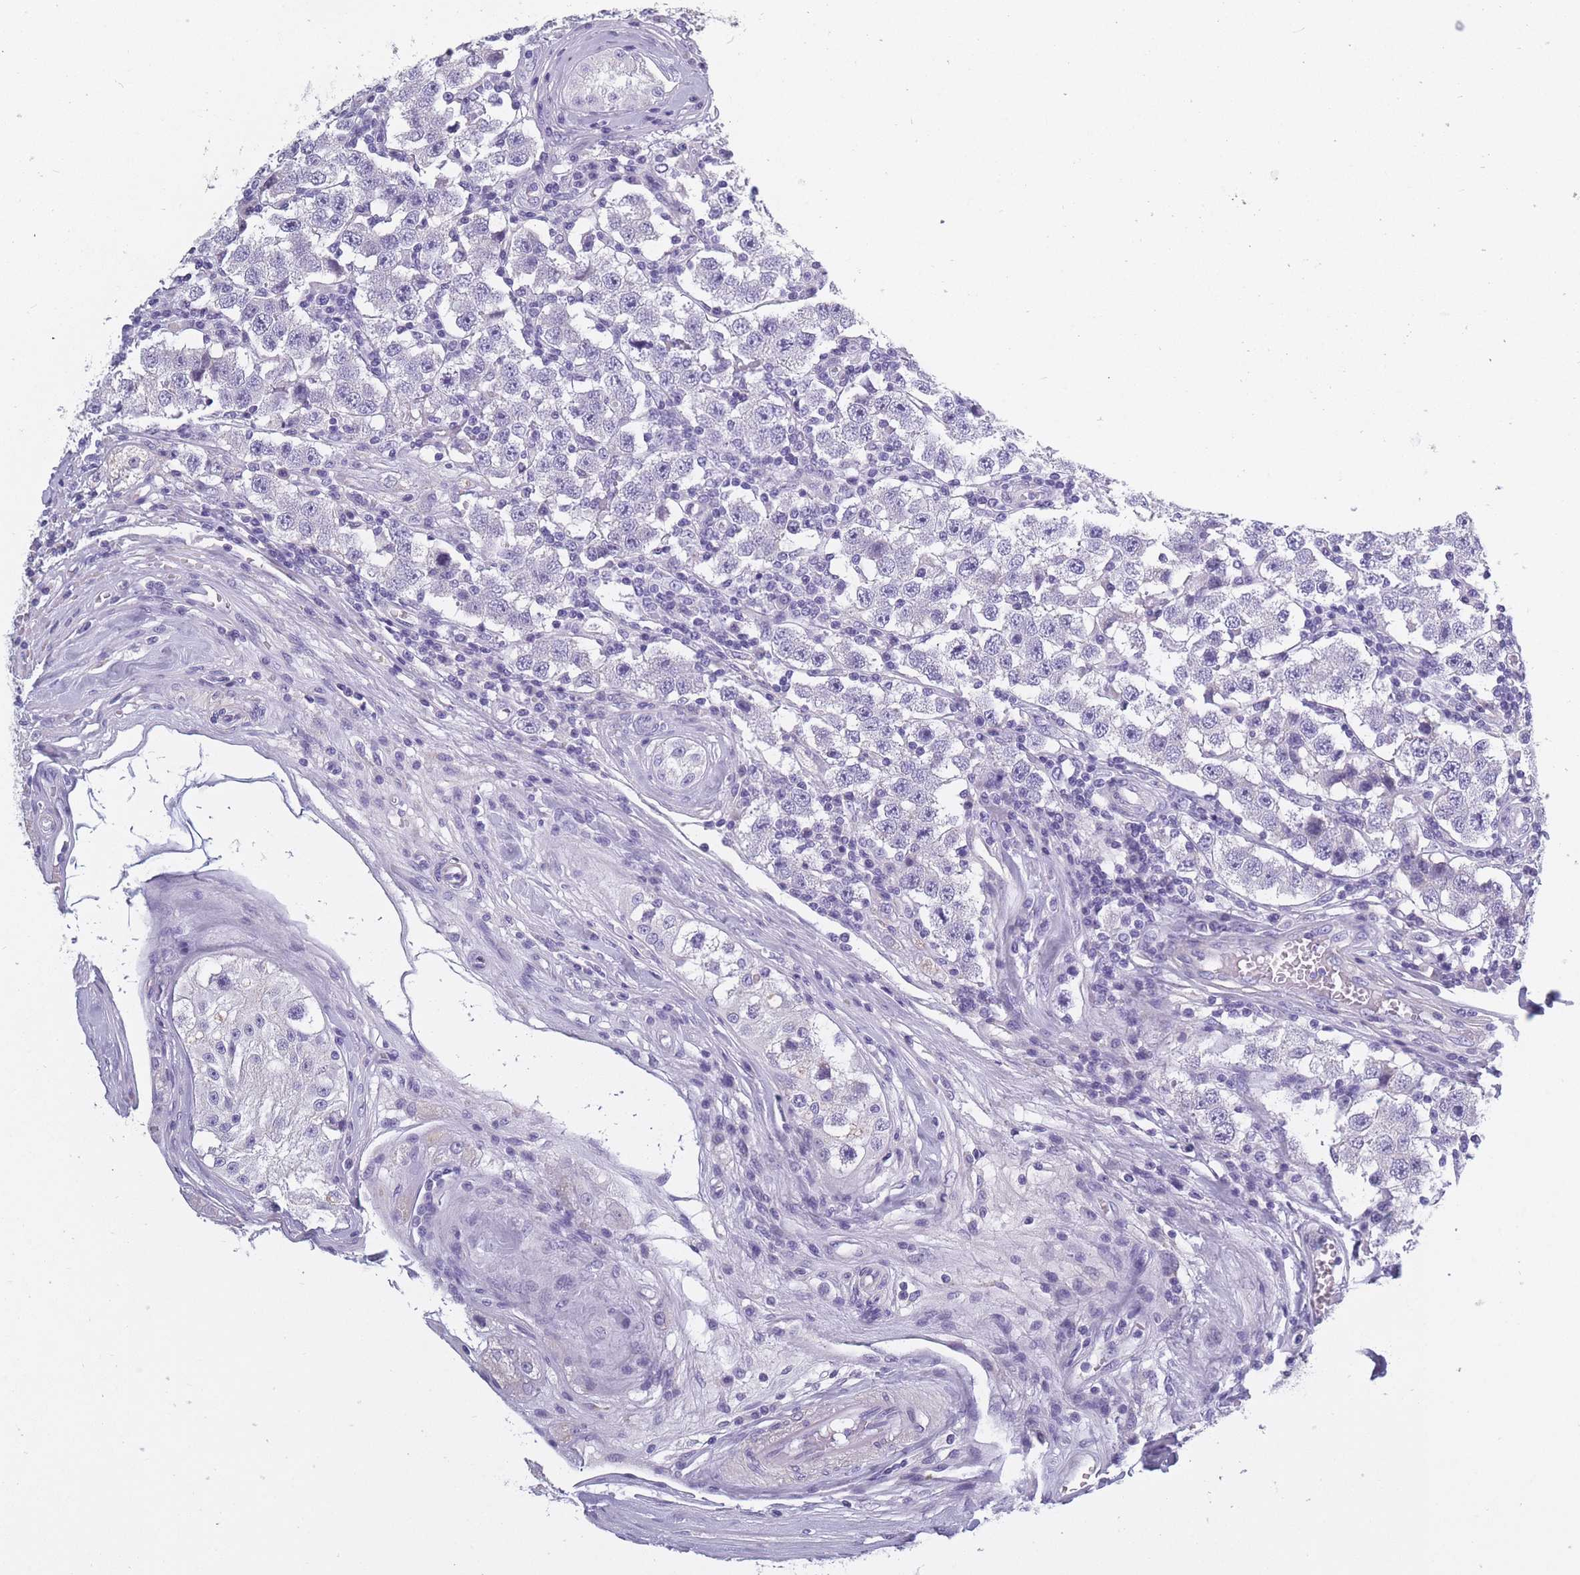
{"staining": {"intensity": "negative", "quantity": "none", "location": "none"}, "tissue": "testis cancer", "cell_type": "Tumor cells", "image_type": "cancer", "snomed": [{"axis": "morphology", "description": "Seminoma, NOS"}, {"axis": "topography", "description": "Testis"}], "caption": "Photomicrograph shows no protein expression in tumor cells of testis cancer (seminoma) tissue. The staining is performed using DAB brown chromogen with nuclei counter-stained in using hematoxylin.", "gene": "OR4C5", "patient": {"sex": "male", "age": 34}}